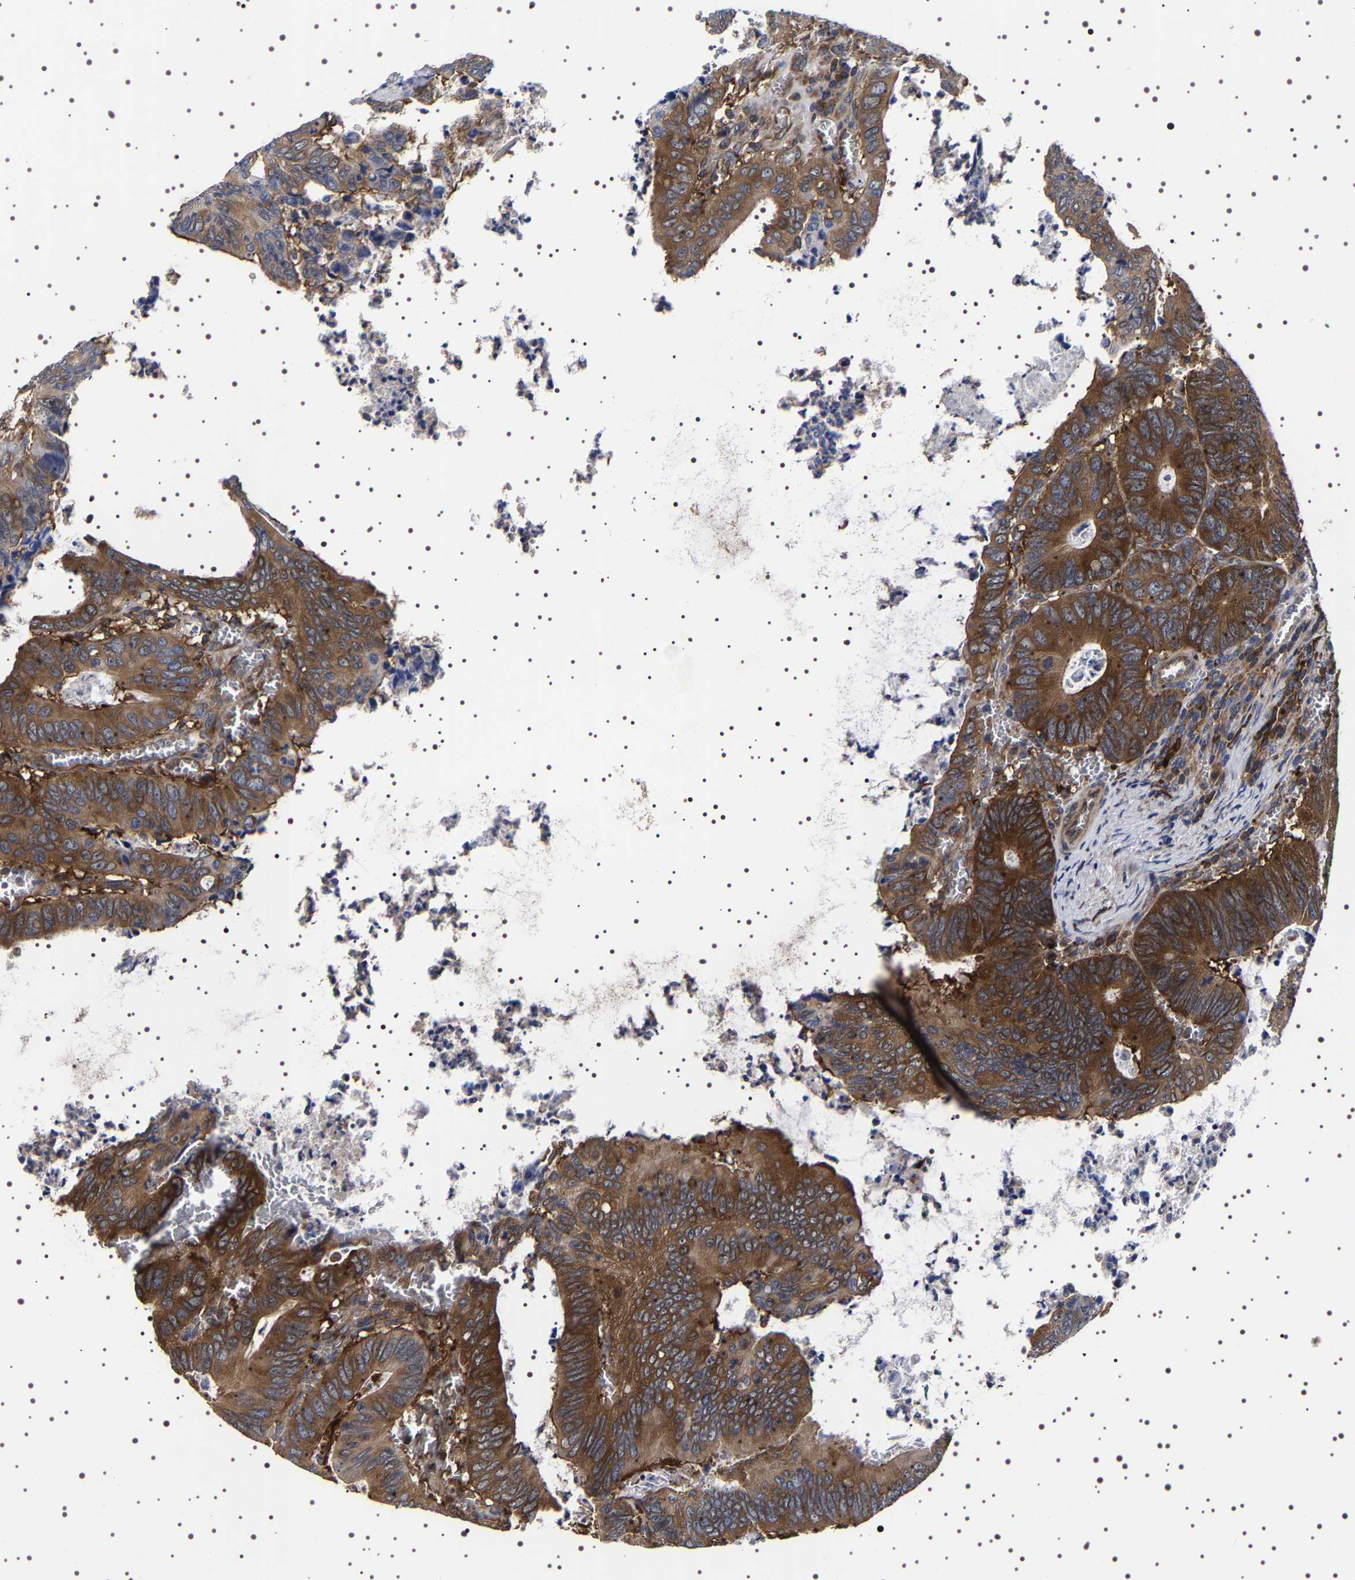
{"staining": {"intensity": "strong", "quantity": ">75%", "location": "cytoplasmic/membranous"}, "tissue": "colorectal cancer", "cell_type": "Tumor cells", "image_type": "cancer", "snomed": [{"axis": "morphology", "description": "Inflammation, NOS"}, {"axis": "morphology", "description": "Adenocarcinoma, NOS"}, {"axis": "topography", "description": "Colon"}], "caption": "Immunohistochemical staining of human colorectal cancer (adenocarcinoma) reveals high levels of strong cytoplasmic/membranous positivity in approximately >75% of tumor cells. The staining was performed using DAB (3,3'-diaminobenzidine), with brown indicating positive protein expression. Nuclei are stained blue with hematoxylin.", "gene": "DARS1", "patient": {"sex": "male", "age": 72}}